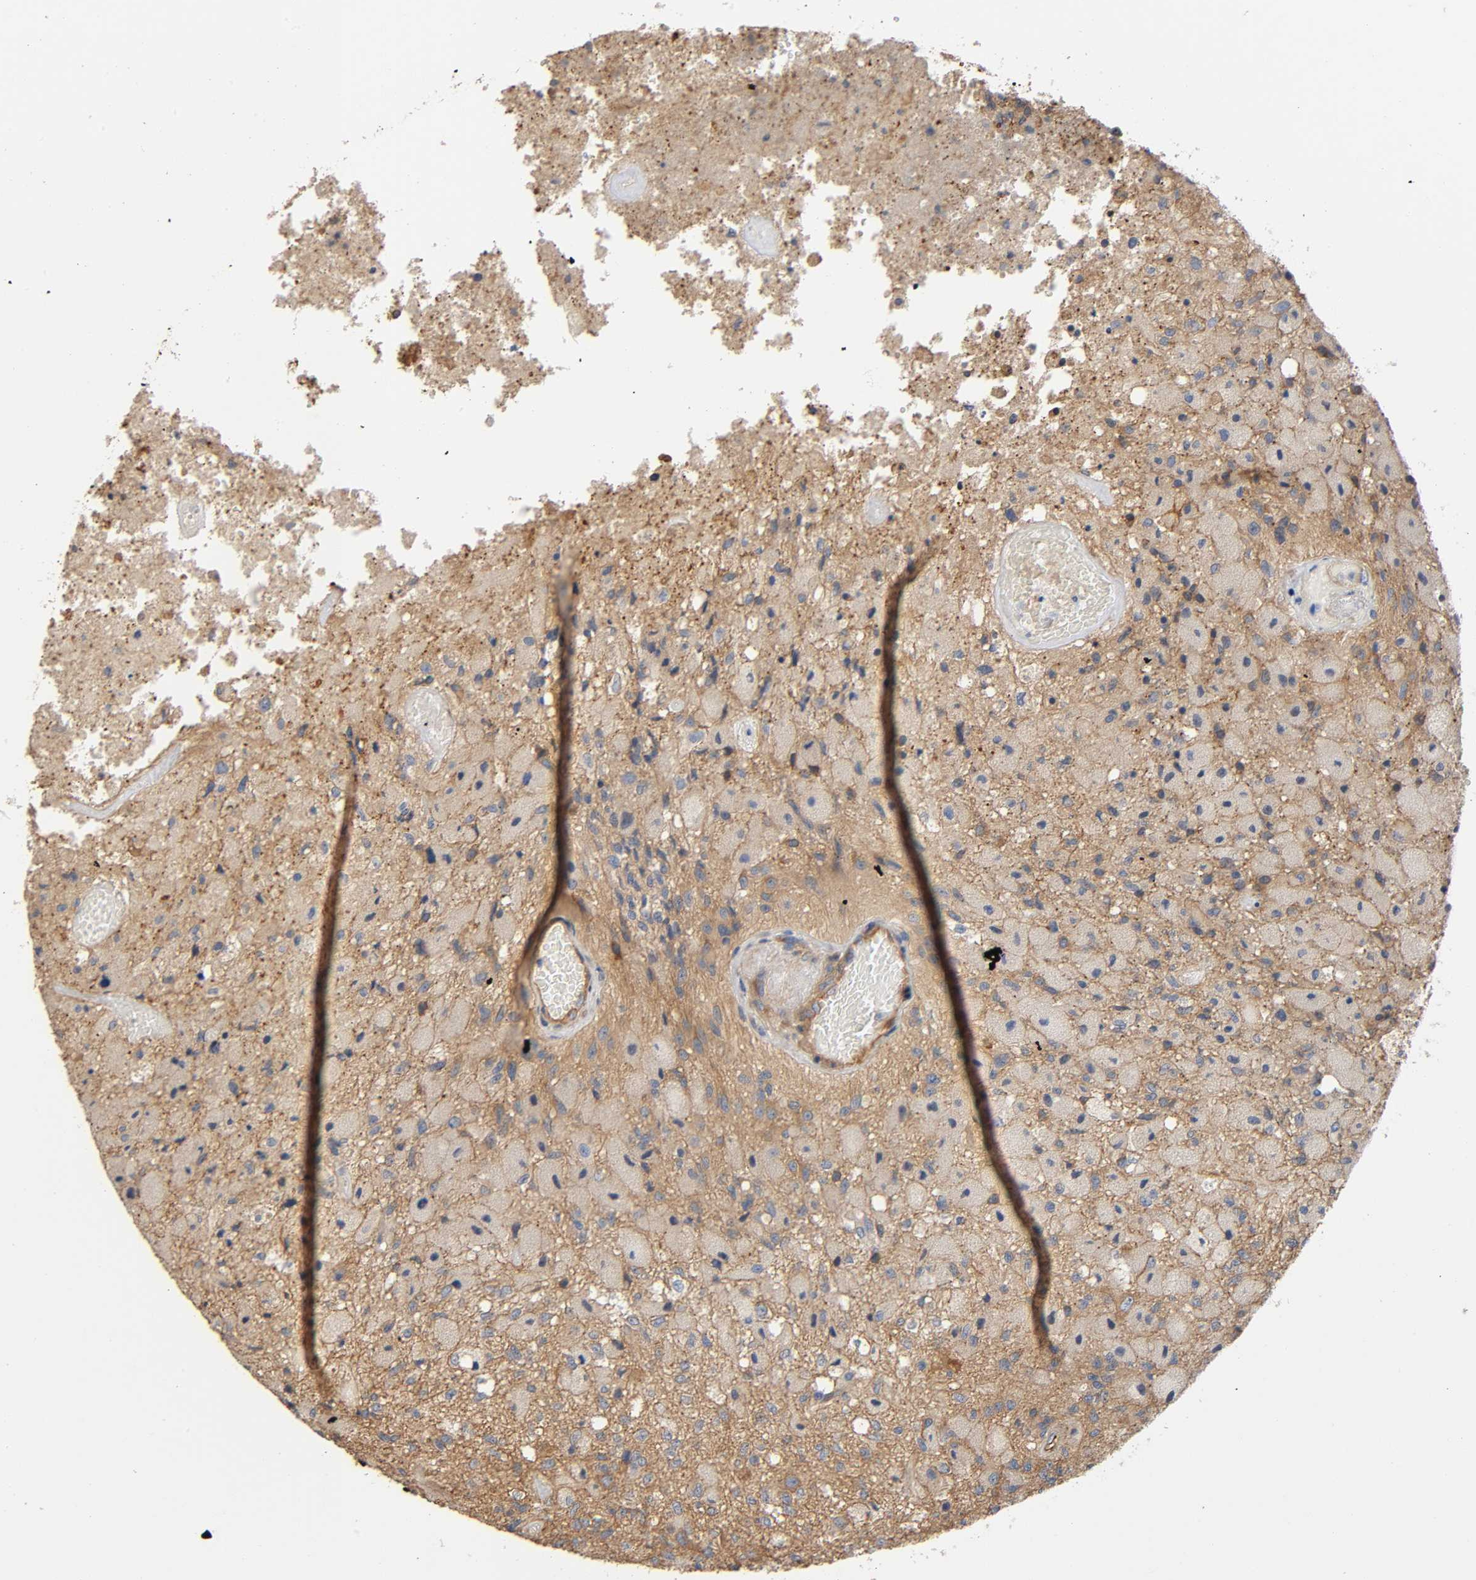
{"staining": {"intensity": "moderate", "quantity": ">75%", "location": "cytoplasmic/membranous"}, "tissue": "glioma", "cell_type": "Tumor cells", "image_type": "cancer", "snomed": [{"axis": "morphology", "description": "Normal tissue, NOS"}, {"axis": "morphology", "description": "Glioma, malignant, High grade"}, {"axis": "topography", "description": "Cerebral cortex"}], "caption": "Immunohistochemistry (IHC) staining of high-grade glioma (malignant), which reveals medium levels of moderate cytoplasmic/membranous staining in approximately >75% of tumor cells indicating moderate cytoplasmic/membranous protein staining. The staining was performed using DAB (brown) for protein detection and nuclei were counterstained in hematoxylin (blue).", "gene": "MARS1", "patient": {"sex": "male", "age": 77}}